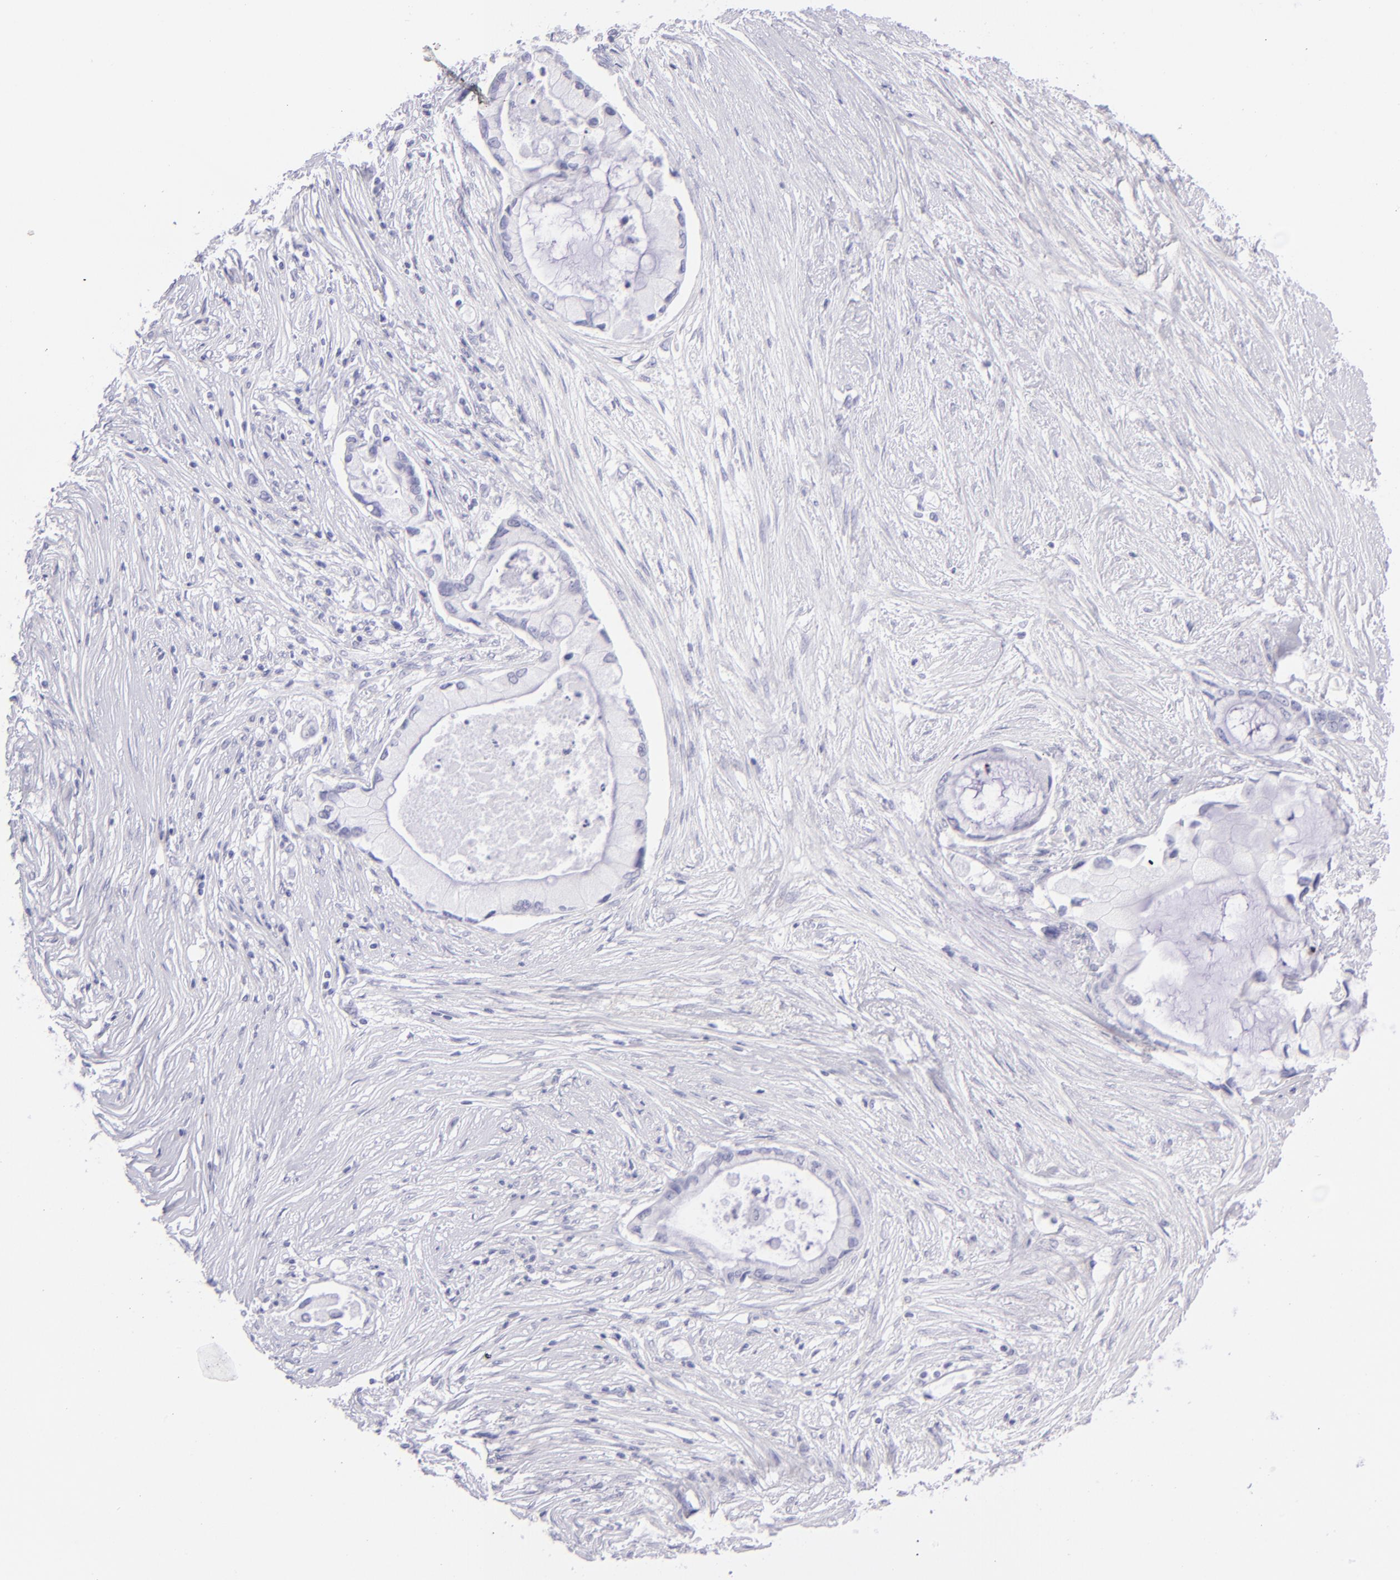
{"staining": {"intensity": "negative", "quantity": "none", "location": "none"}, "tissue": "pancreatic cancer", "cell_type": "Tumor cells", "image_type": "cancer", "snomed": [{"axis": "morphology", "description": "Adenocarcinoma, NOS"}, {"axis": "topography", "description": "Pancreas"}], "caption": "Tumor cells are negative for protein expression in human pancreatic cancer (adenocarcinoma).", "gene": "CD72", "patient": {"sex": "female", "age": 59}}